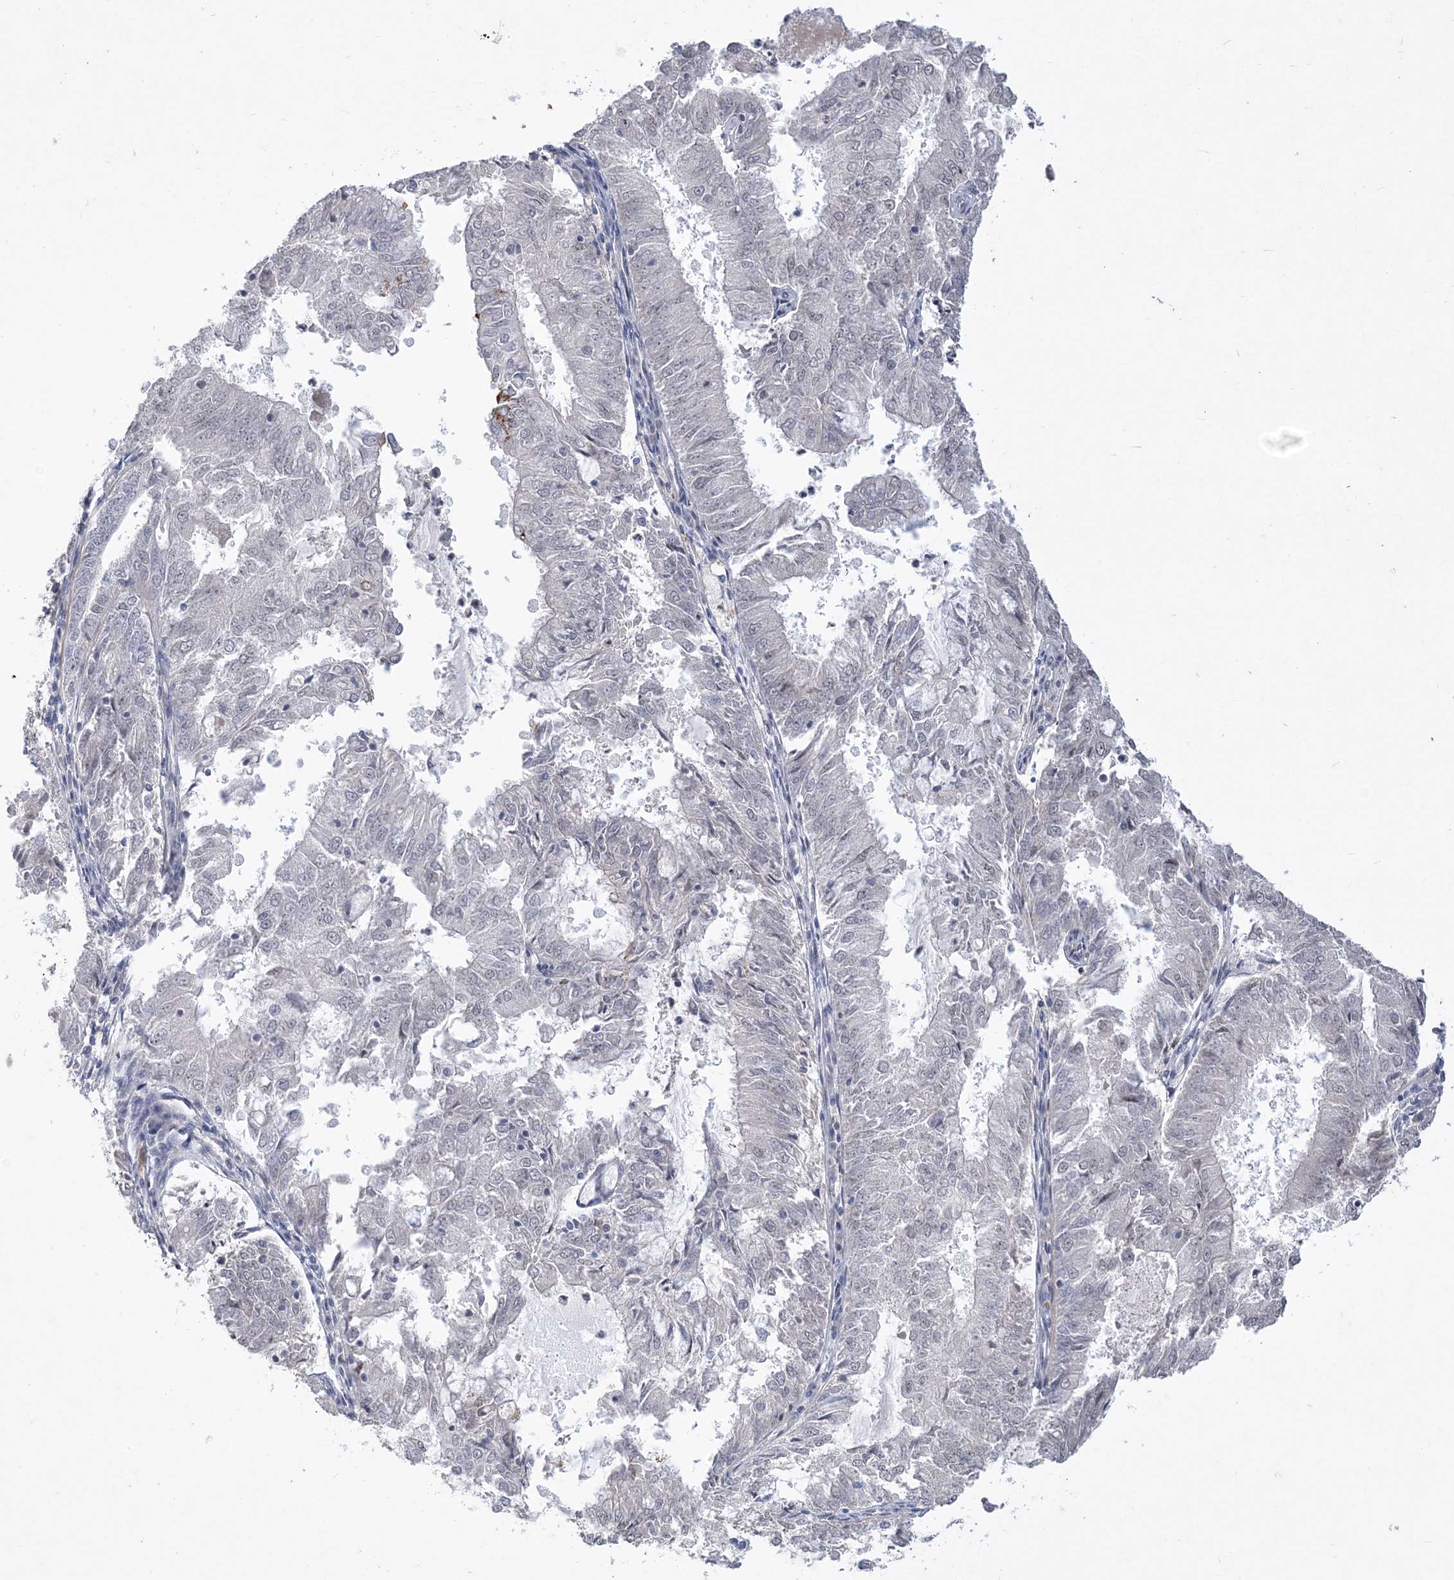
{"staining": {"intensity": "negative", "quantity": "none", "location": "none"}, "tissue": "endometrial cancer", "cell_type": "Tumor cells", "image_type": "cancer", "snomed": [{"axis": "morphology", "description": "Adenocarcinoma, NOS"}, {"axis": "topography", "description": "Endometrium"}], "caption": "The histopathology image exhibits no significant staining in tumor cells of endometrial adenocarcinoma. (DAB IHC visualized using brightfield microscopy, high magnification).", "gene": "TSPEAR", "patient": {"sex": "female", "age": 57}}